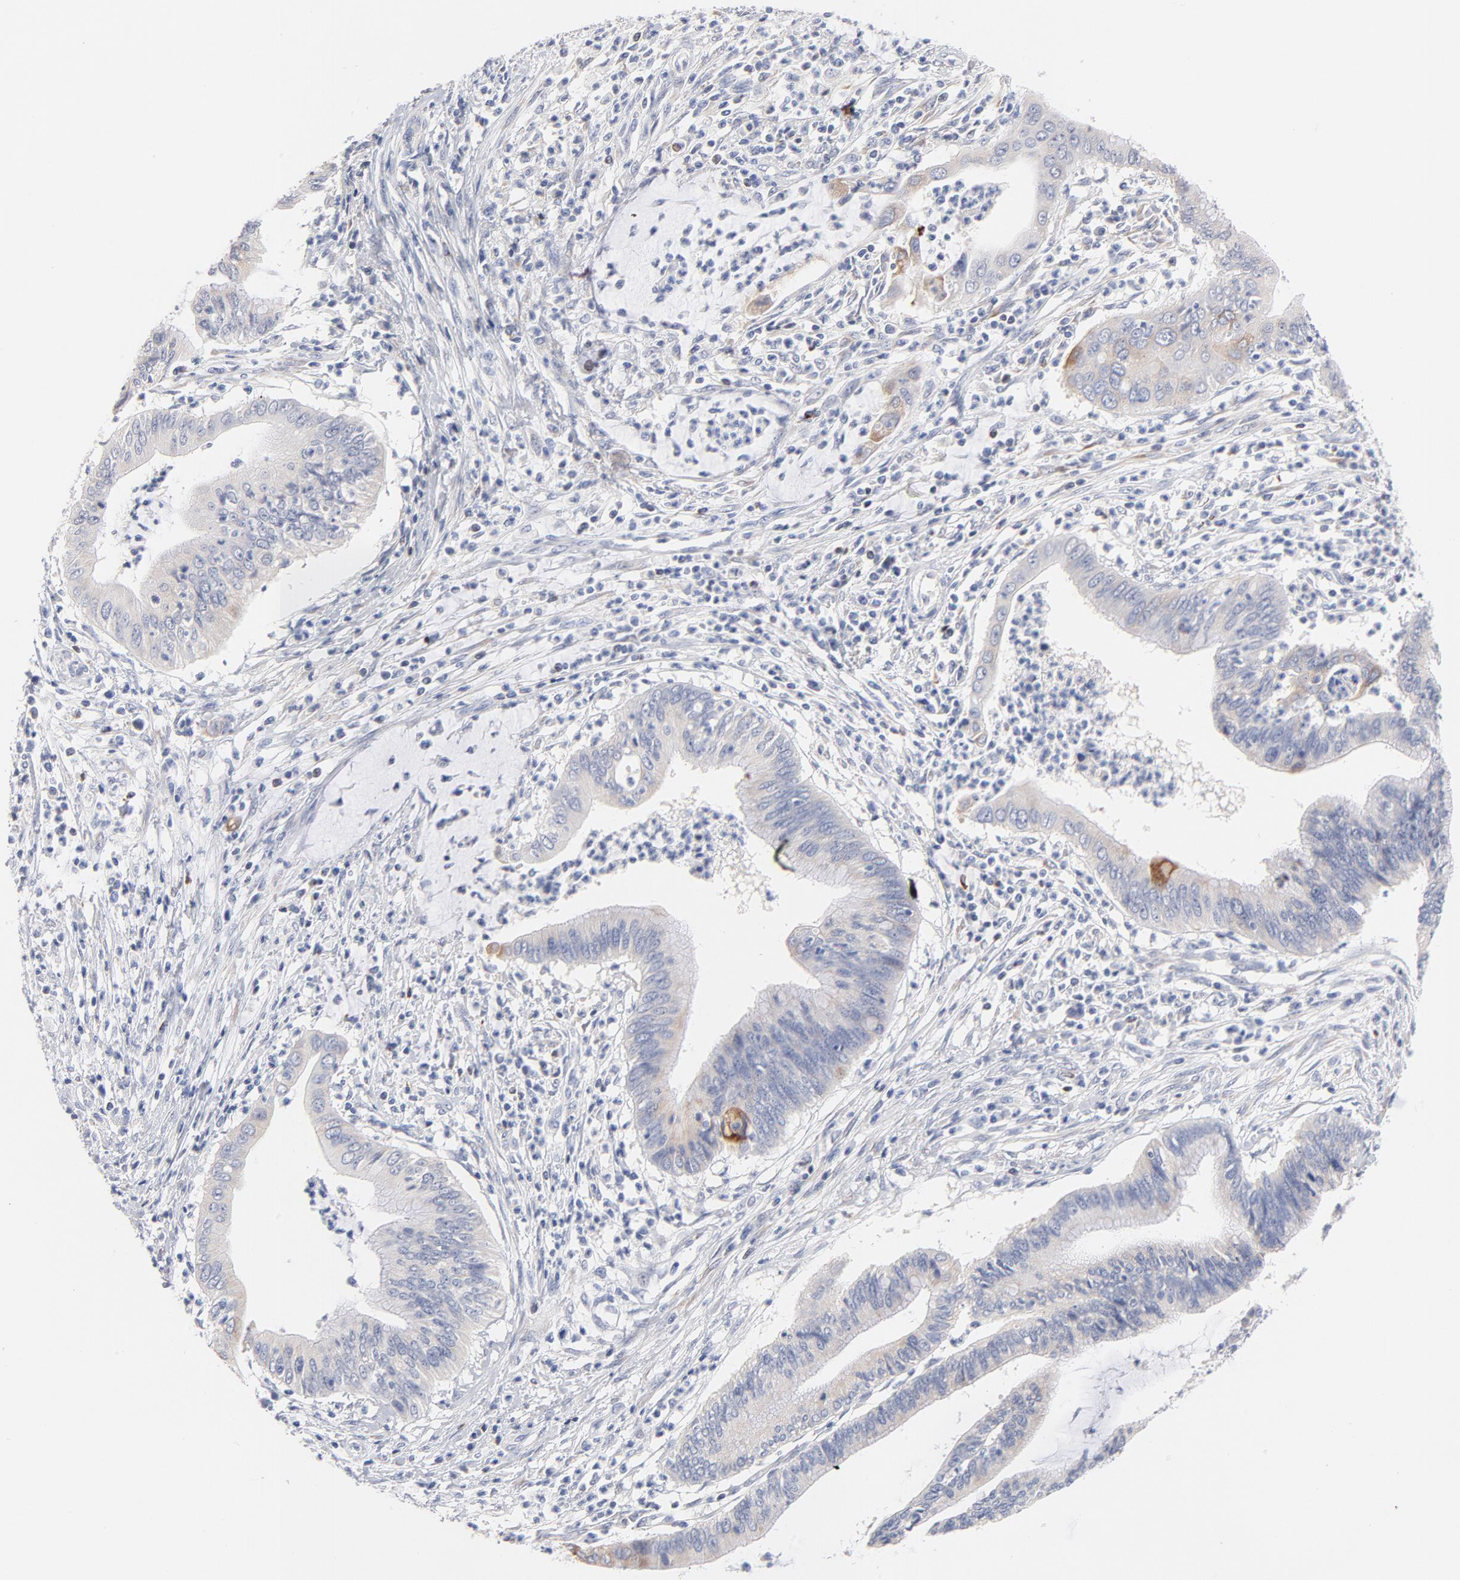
{"staining": {"intensity": "negative", "quantity": "none", "location": "none"}, "tissue": "cervical cancer", "cell_type": "Tumor cells", "image_type": "cancer", "snomed": [{"axis": "morphology", "description": "Adenocarcinoma, NOS"}, {"axis": "topography", "description": "Cervix"}], "caption": "This is an immunohistochemistry (IHC) photomicrograph of cervical cancer. There is no staining in tumor cells.", "gene": "MID1", "patient": {"sex": "female", "age": 36}}